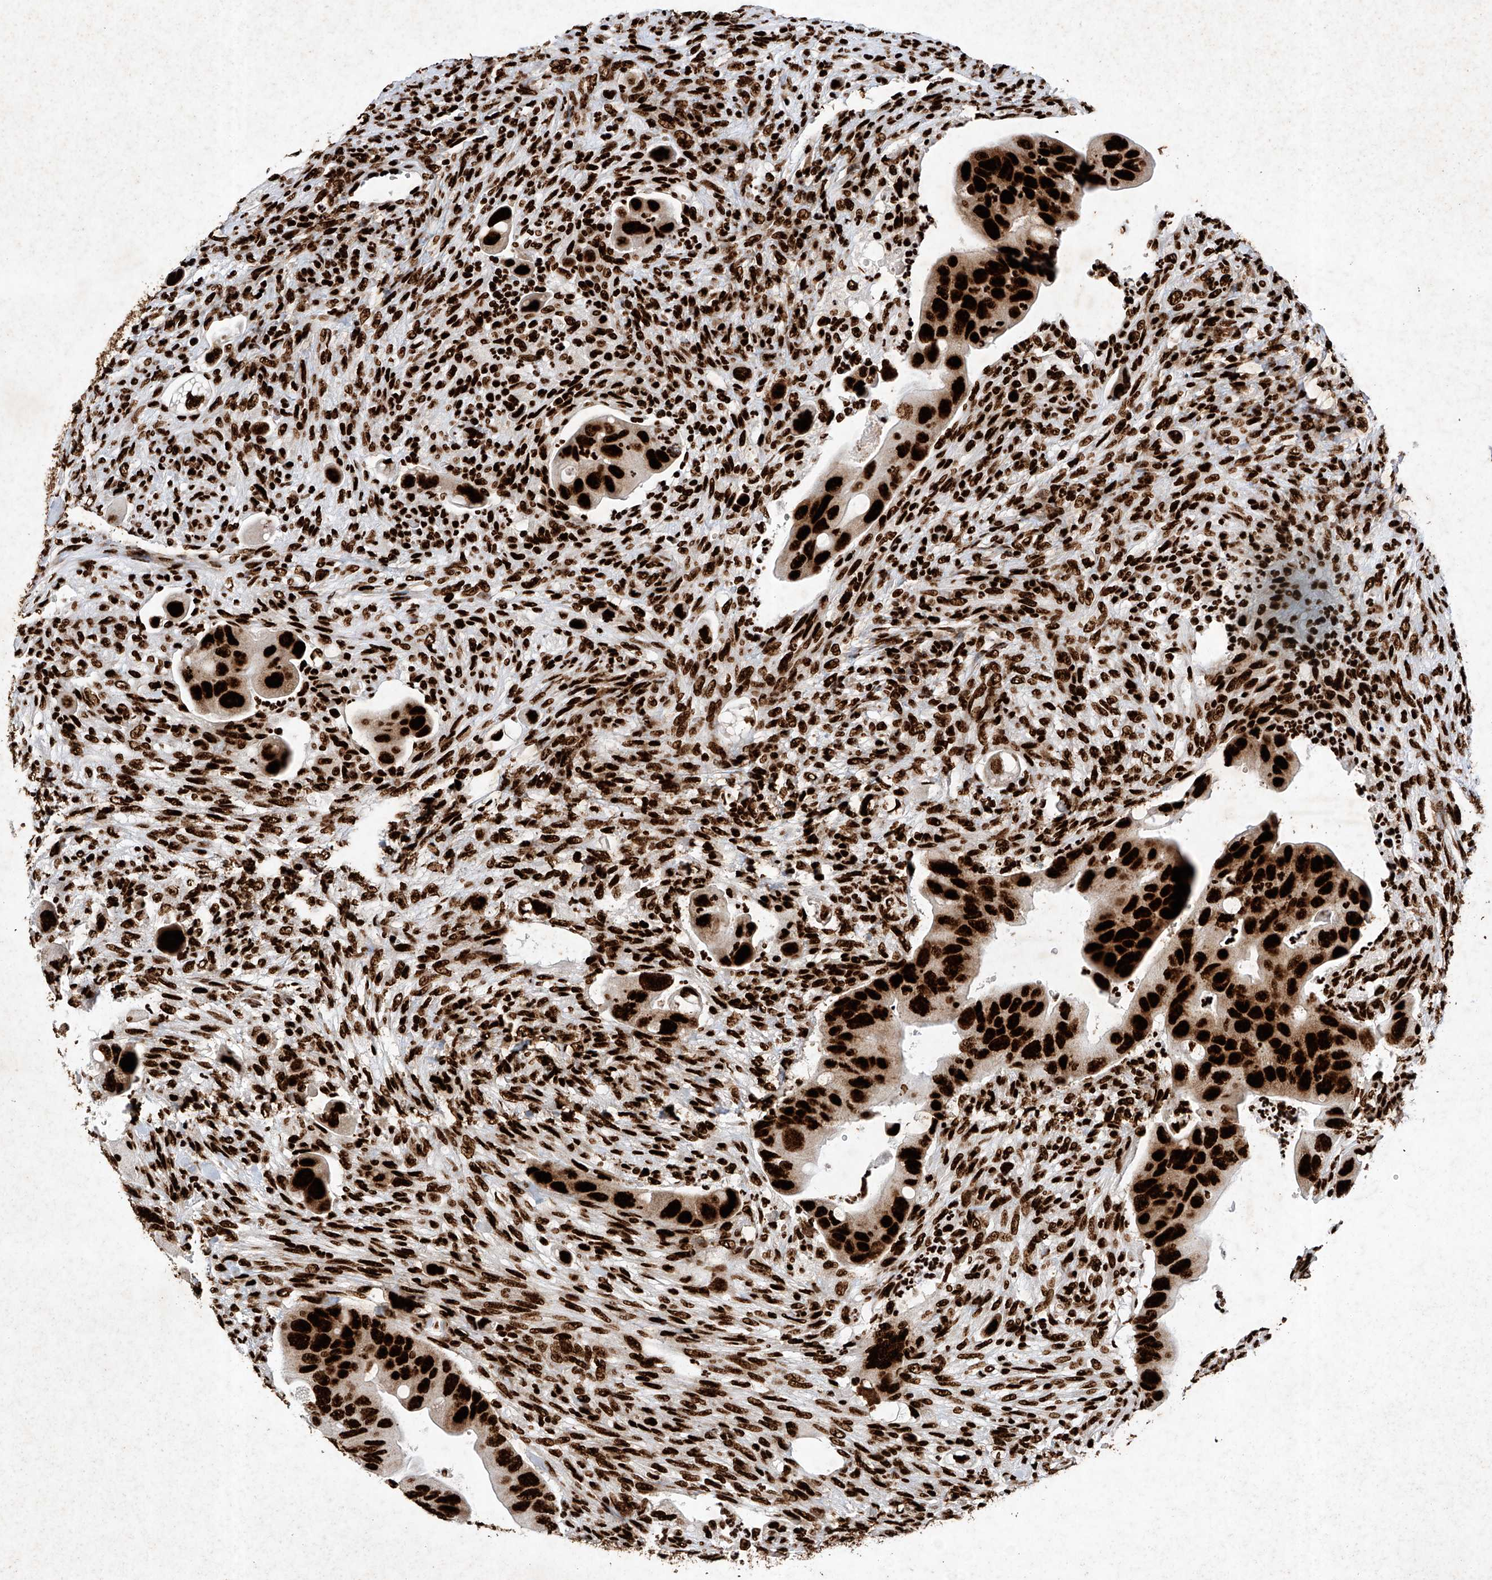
{"staining": {"intensity": "strong", "quantity": ">75%", "location": "nuclear"}, "tissue": "colorectal cancer", "cell_type": "Tumor cells", "image_type": "cancer", "snomed": [{"axis": "morphology", "description": "Adenocarcinoma, NOS"}, {"axis": "topography", "description": "Rectum"}], "caption": "Tumor cells exhibit strong nuclear staining in approximately >75% of cells in colorectal cancer (adenocarcinoma).", "gene": "SRSF6", "patient": {"sex": "female", "age": 57}}